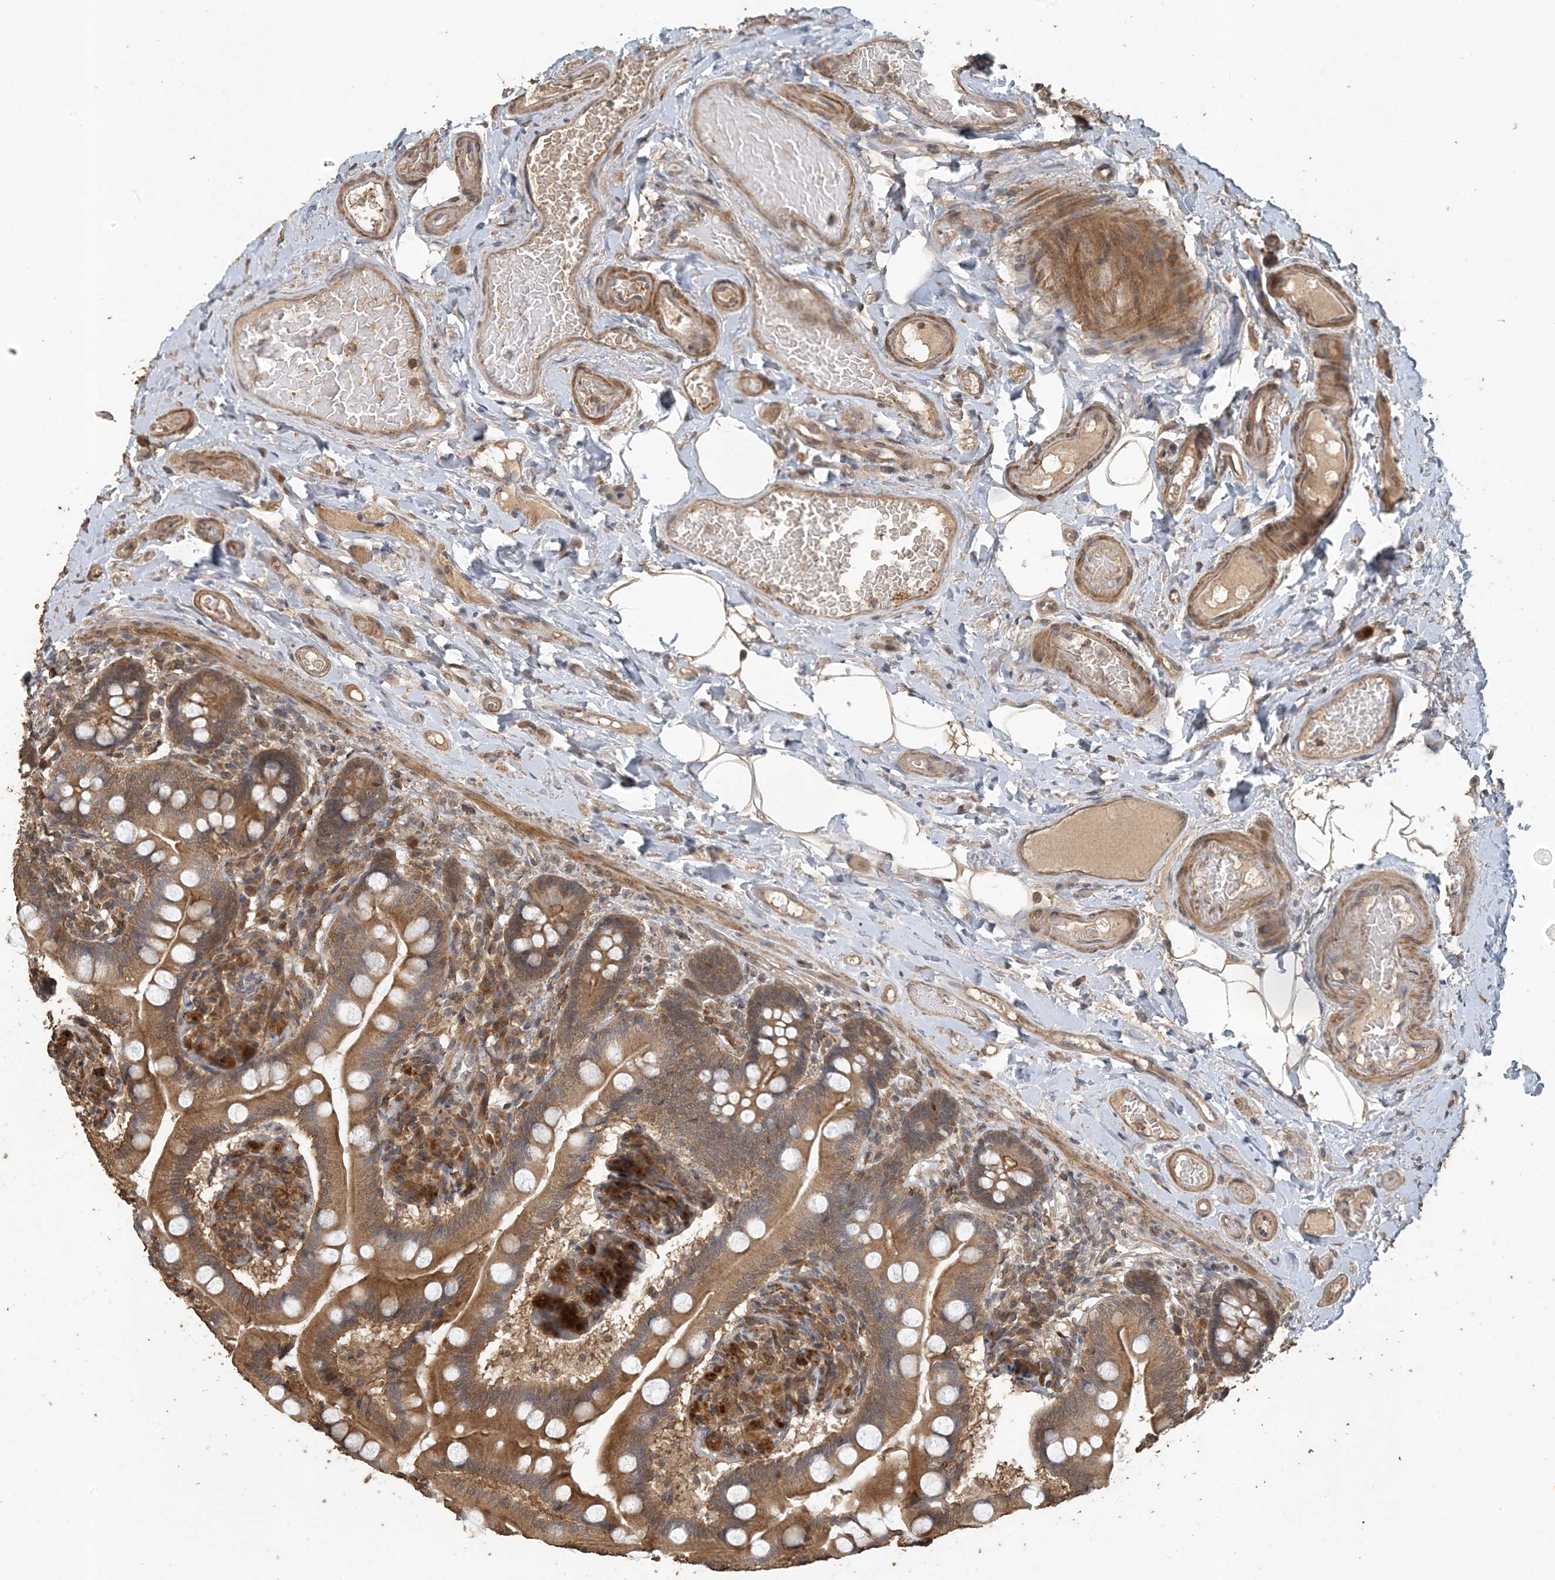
{"staining": {"intensity": "moderate", "quantity": ">75%", "location": "cytoplasmic/membranous"}, "tissue": "small intestine", "cell_type": "Glandular cells", "image_type": "normal", "snomed": [{"axis": "morphology", "description": "Normal tissue, NOS"}, {"axis": "topography", "description": "Small intestine"}], "caption": "IHC image of normal small intestine stained for a protein (brown), which displays medium levels of moderate cytoplasmic/membranous staining in approximately >75% of glandular cells.", "gene": "ZC3H12A", "patient": {"sex": "female", "age": 64}}